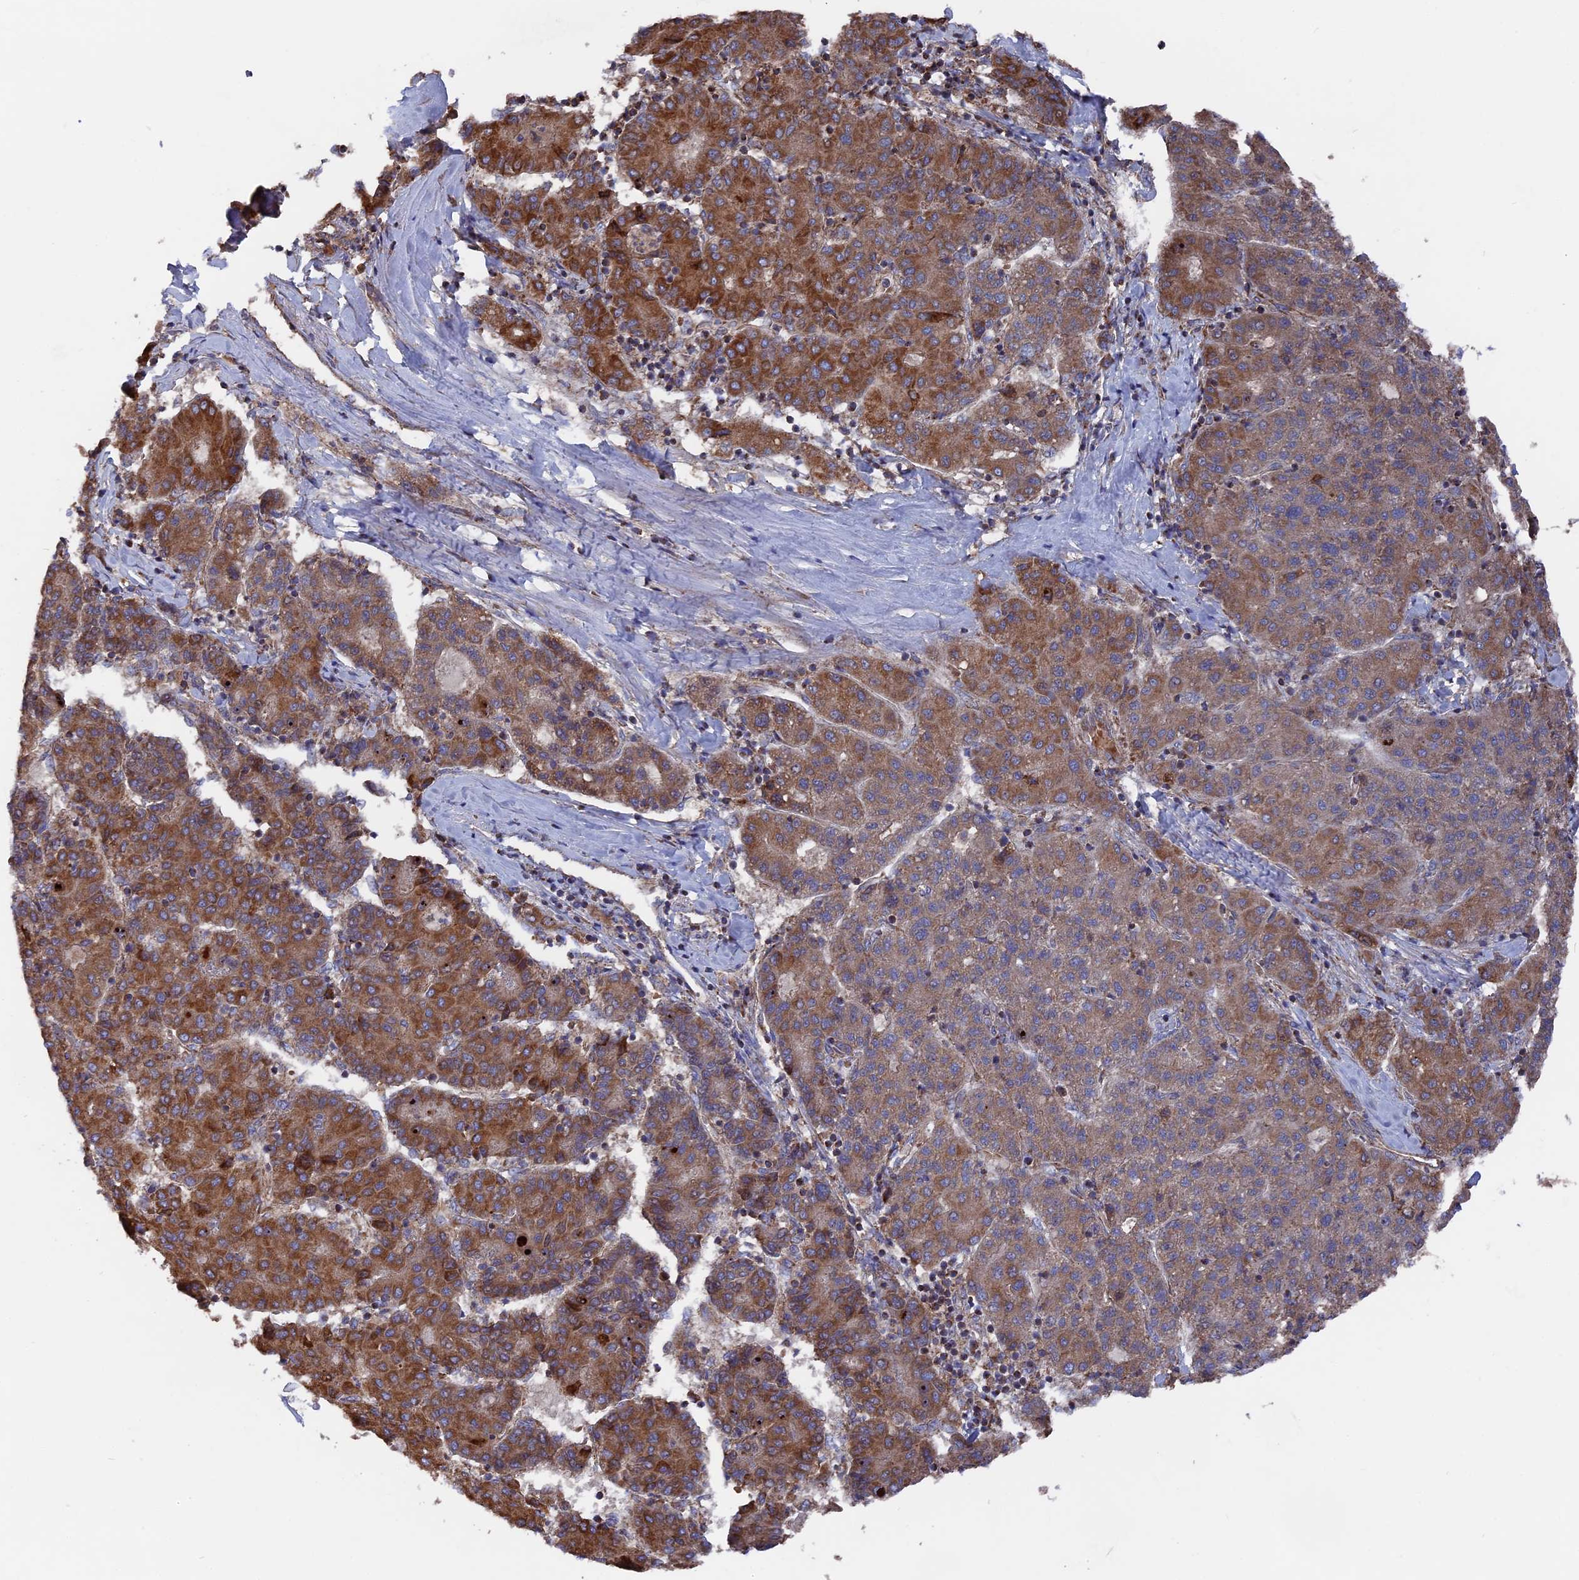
{"staining": {"intensity": "strong", "quantity": "25%-75%", "location": "cytoplasmic/membranous"}, "tissue": "liver cancer", "cell_type": "Tumor cells", "image_type": "cancer", "snomed": [{"axis": "morphology", "description": "Carcinoma, Hepatocellular, NOS"}, {"axis": "topography", "description": "Liver"}], "caption": "Protein expression analysis of human liver cancer (hepatocellular carcinoma) reveals strong cytoplasmic/membranous expression in approximately 25%-75% of tumor cells.", "gene": "TELO2", "patient": {"sex": "male", "age": 65}}